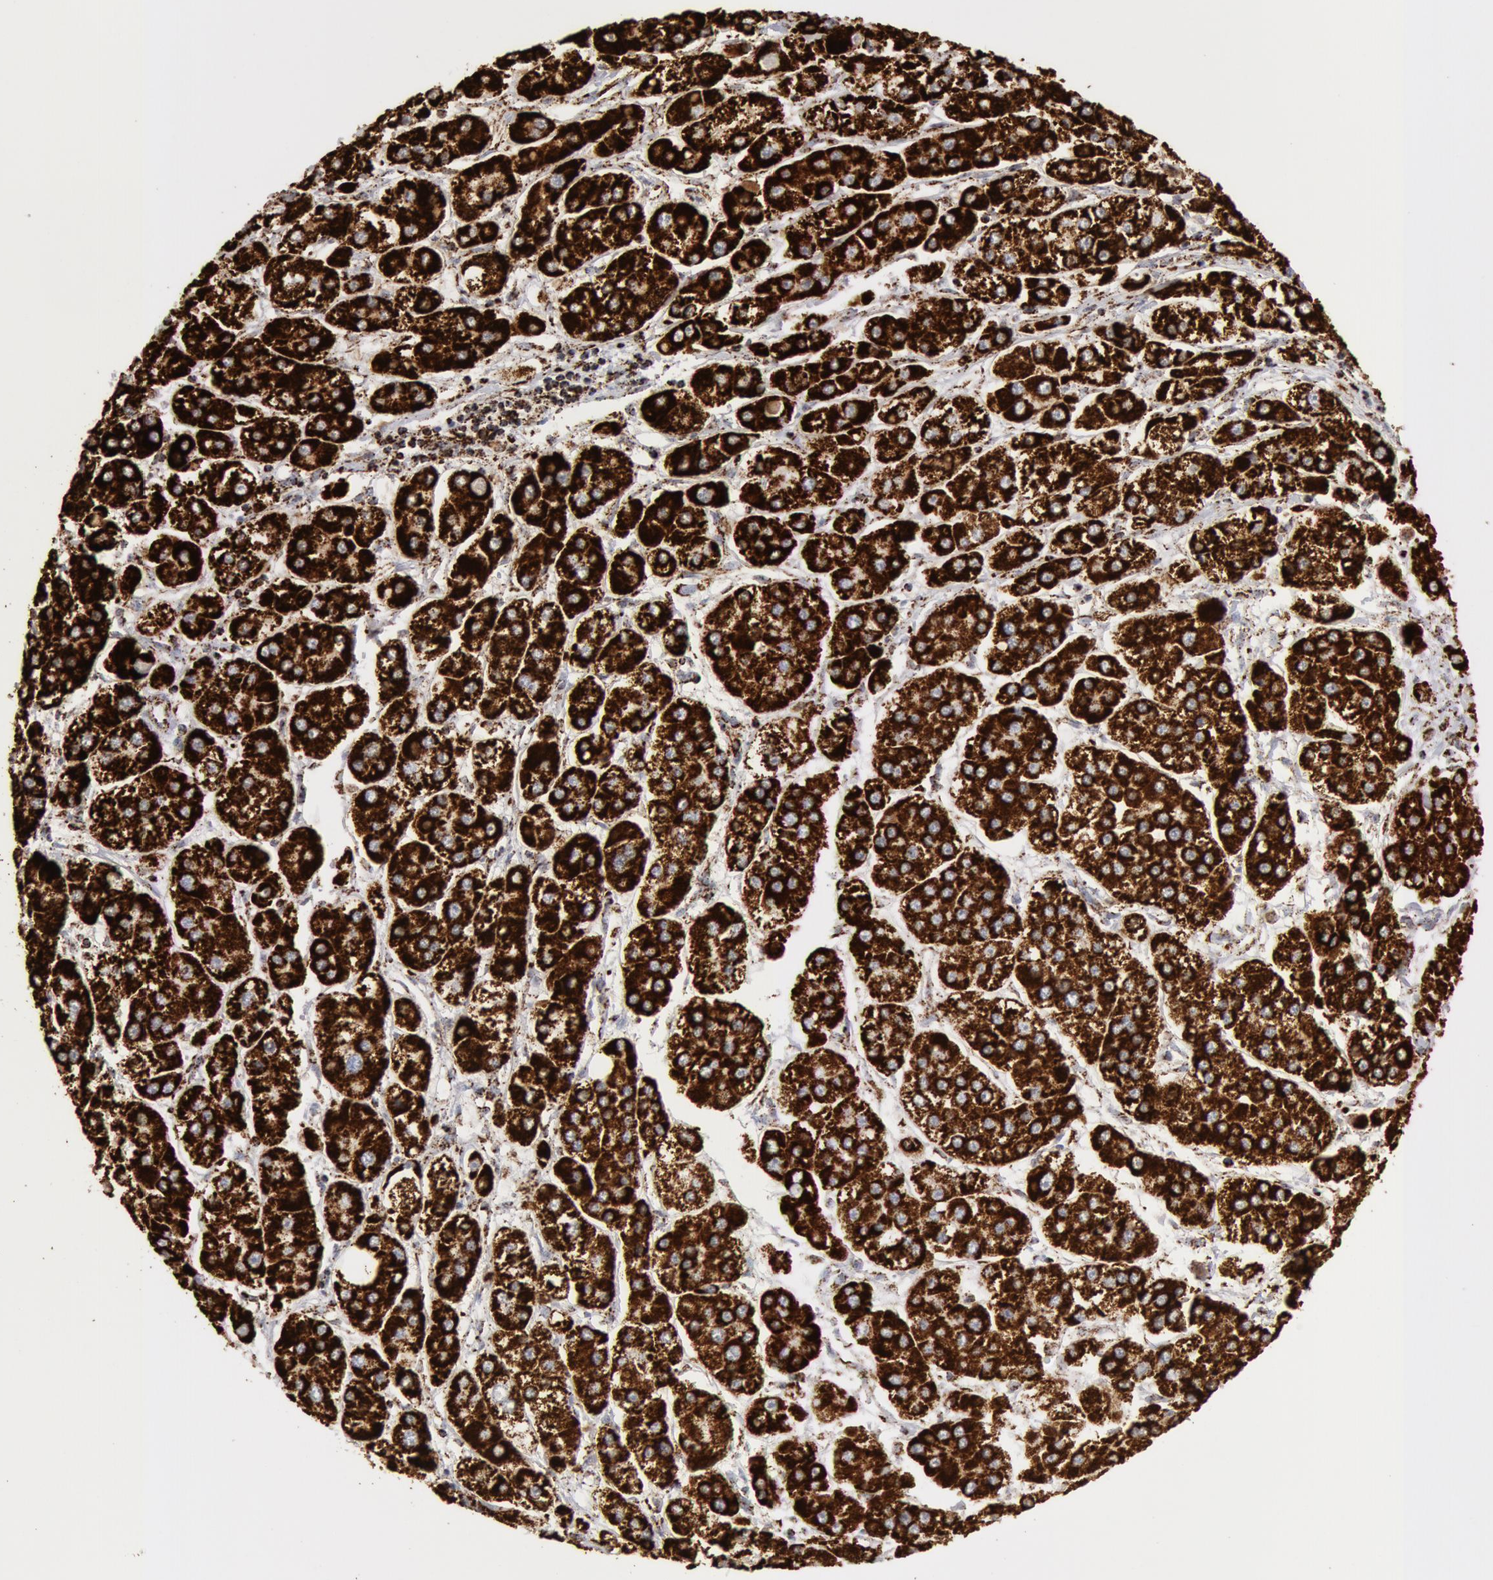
{"staining": {"intensity": "strong", "quantity": ">75%", "location": "cytoplasmic/membranous"}, "tissue": "liver cancer", "cell_type": "Tumor cells", "image_type": "cancer", "snomed": [{"axis": "morphology", "description": "Carcinoma, Hepatocellular, NOS"}, {"axis": "topography", "description": "Liver"}], "caption": "Tumor cells show high levels of strong cytoplasmic/membranous expression in about >75% of cells in human liver cancer. (DAB = brown stain, brightfield microscopy at high magnification).", "gene": "ATP5F1B", "patient": {"sex": "female", "age": 85}}